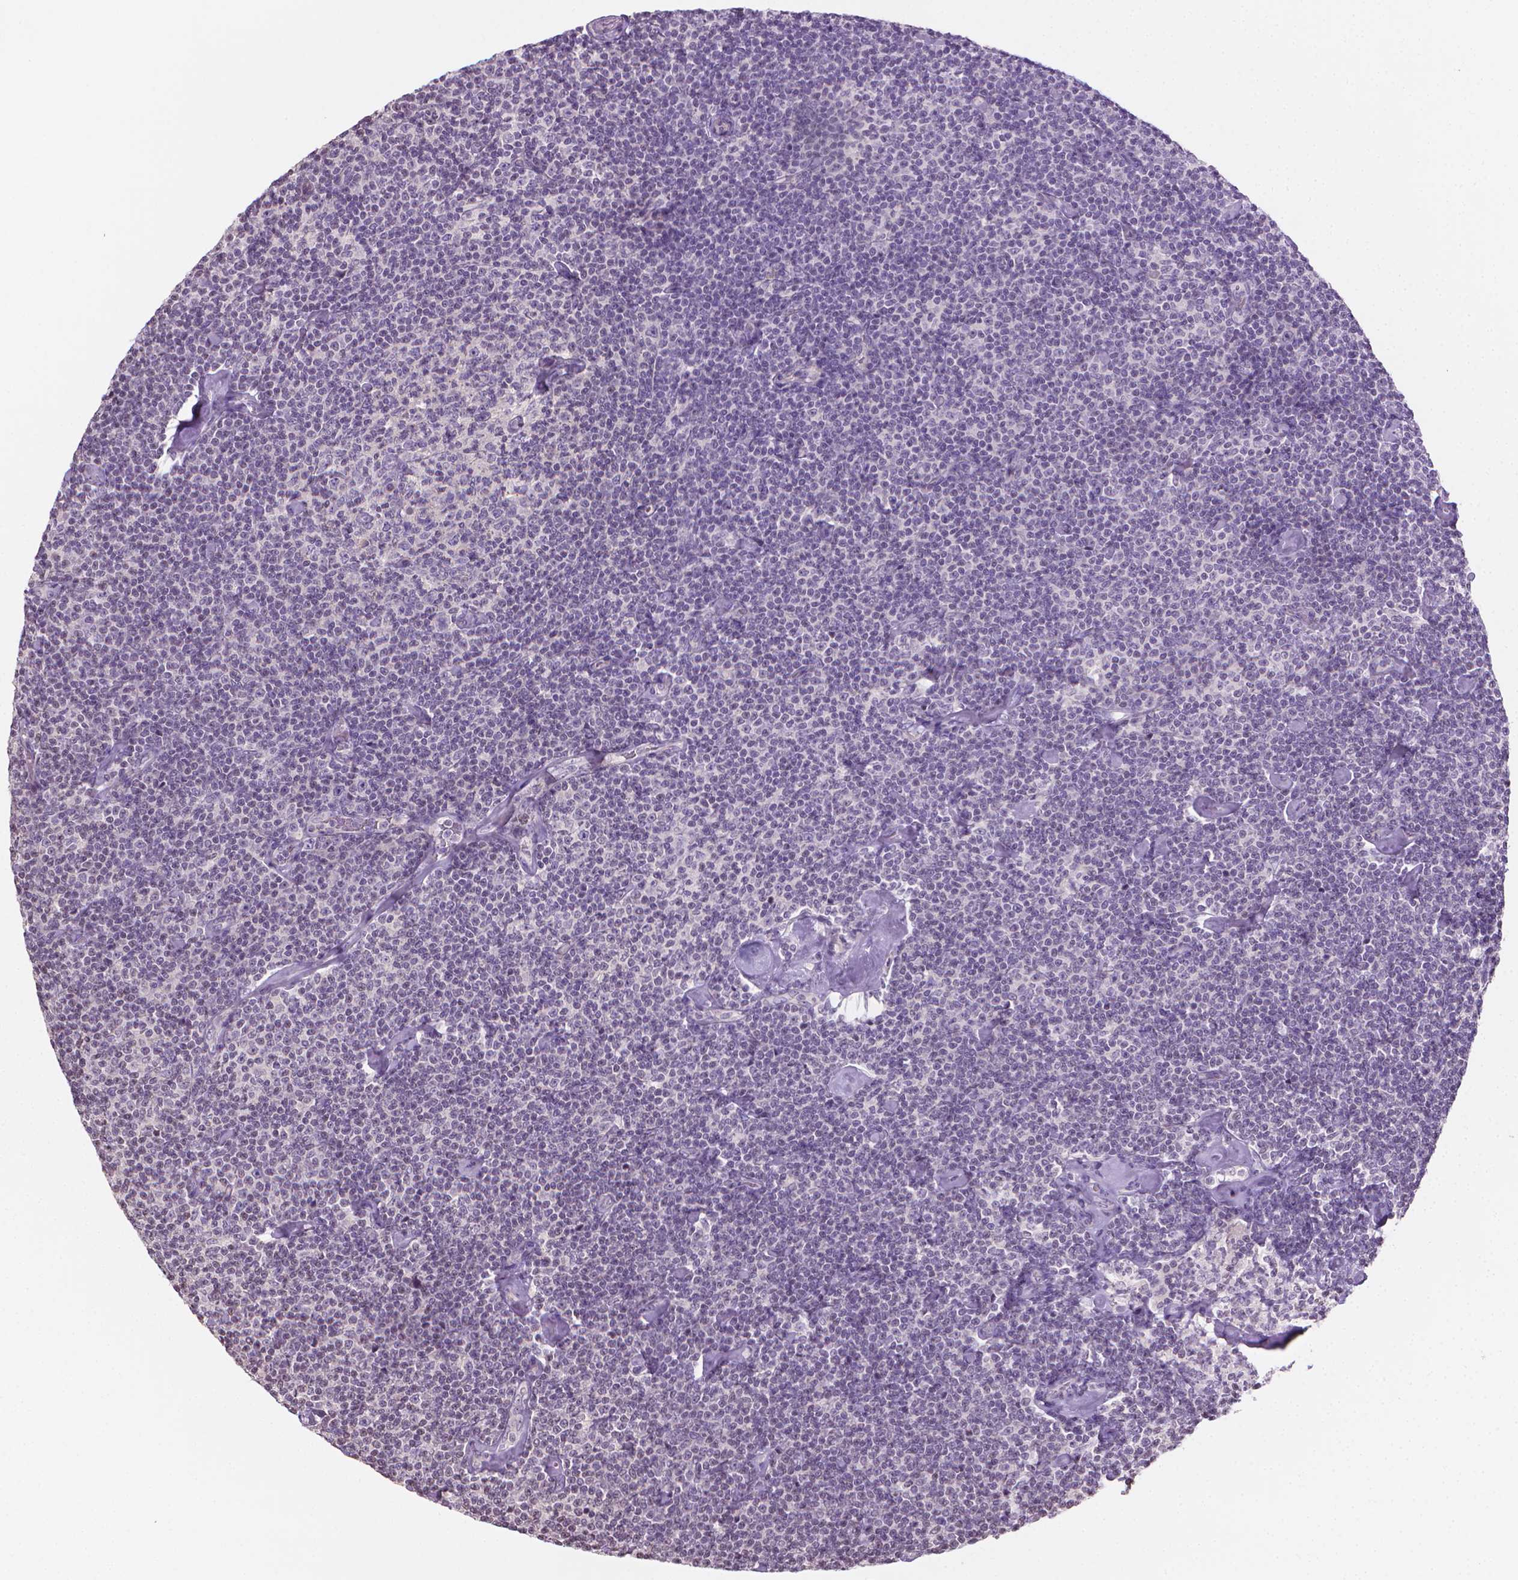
{"staining": {"intensity": "negative", "quantity": "none", "location": "none"}, "tissue": "lymphoma", "cell_type": "Tumor cells", "image_type": "cancer", "snomed": [{"axis": "morphology", "description": "Malignant lymphoma, non-Hodgkin's type, Low grade"}, {"axis": "topography", "description": "Lymph node"}], "caption": "An immunohistochemistry micrograph of malignant lymphoma, non-Hodgkin's type (low-grade) is shown. There is no staining in tumor cells of malignant lymphoma, non-Hodgkin's type (low-grade).", "gene": "NCAN", "patient": {"sex": "male", "age": 81}}